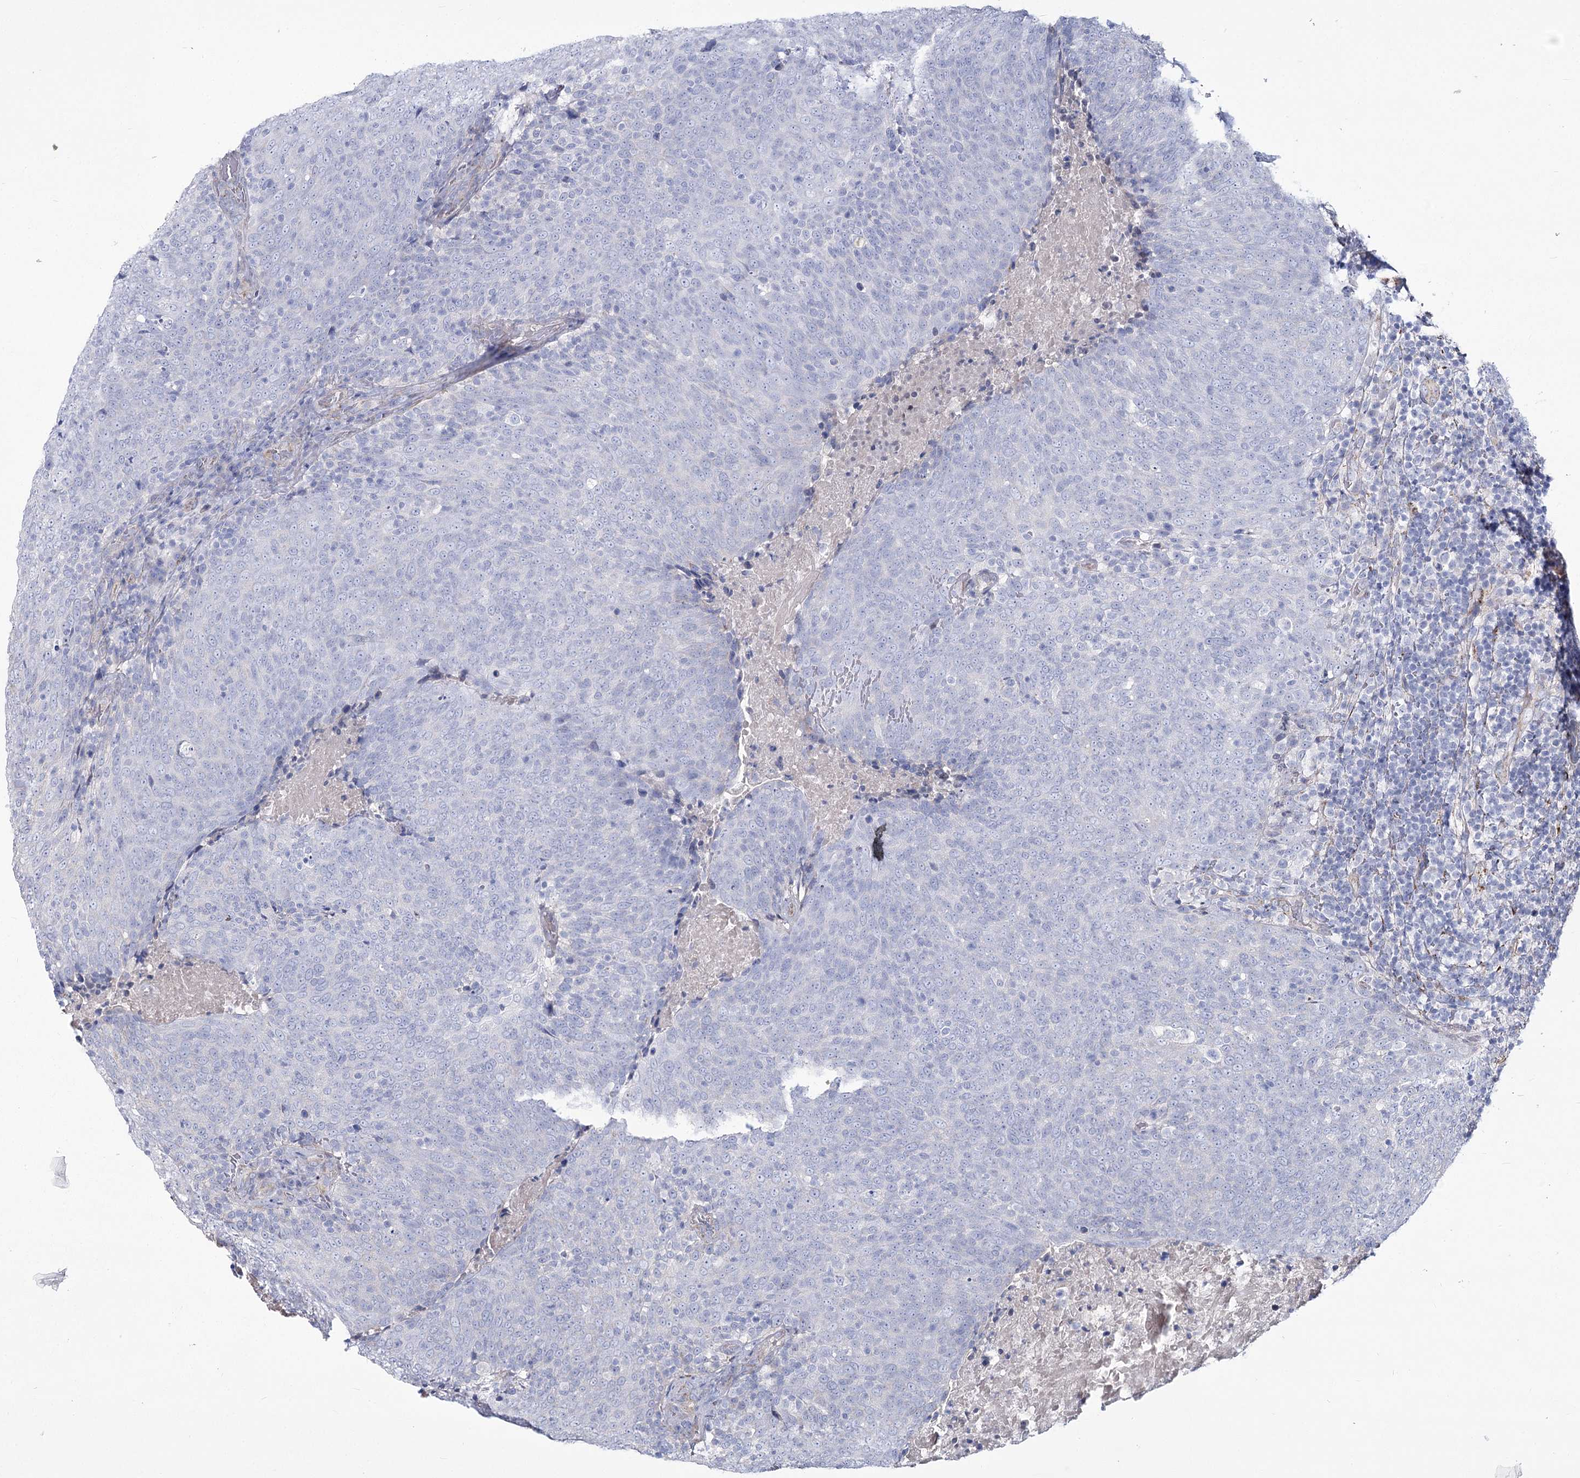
{"staining": {"intensity": "negative", "quantity": "none", "location": "none"}, "tissue": "head and neck cancer", "cell_type": "Tumor cells", "image_type": "cancer", "snomed": [{"axis": "morphology", "description": "Squamous cell carcinoma, NOS"}, {"axis": "morphology", "description": "Squamous cell carcinoma, metastatic, NOS"}, {"axis": "topography", "description": "Lymph node"}, {"axis": "topography", "description": "Head-Neck"}], "caption": "Tumor cells show no significant protein expression in head and neck squamous cell carcinoma. (DAB immunohistochemistry, high magnification).", "gene": "ME3", "patient": {"sex": "male", "age": 62}}